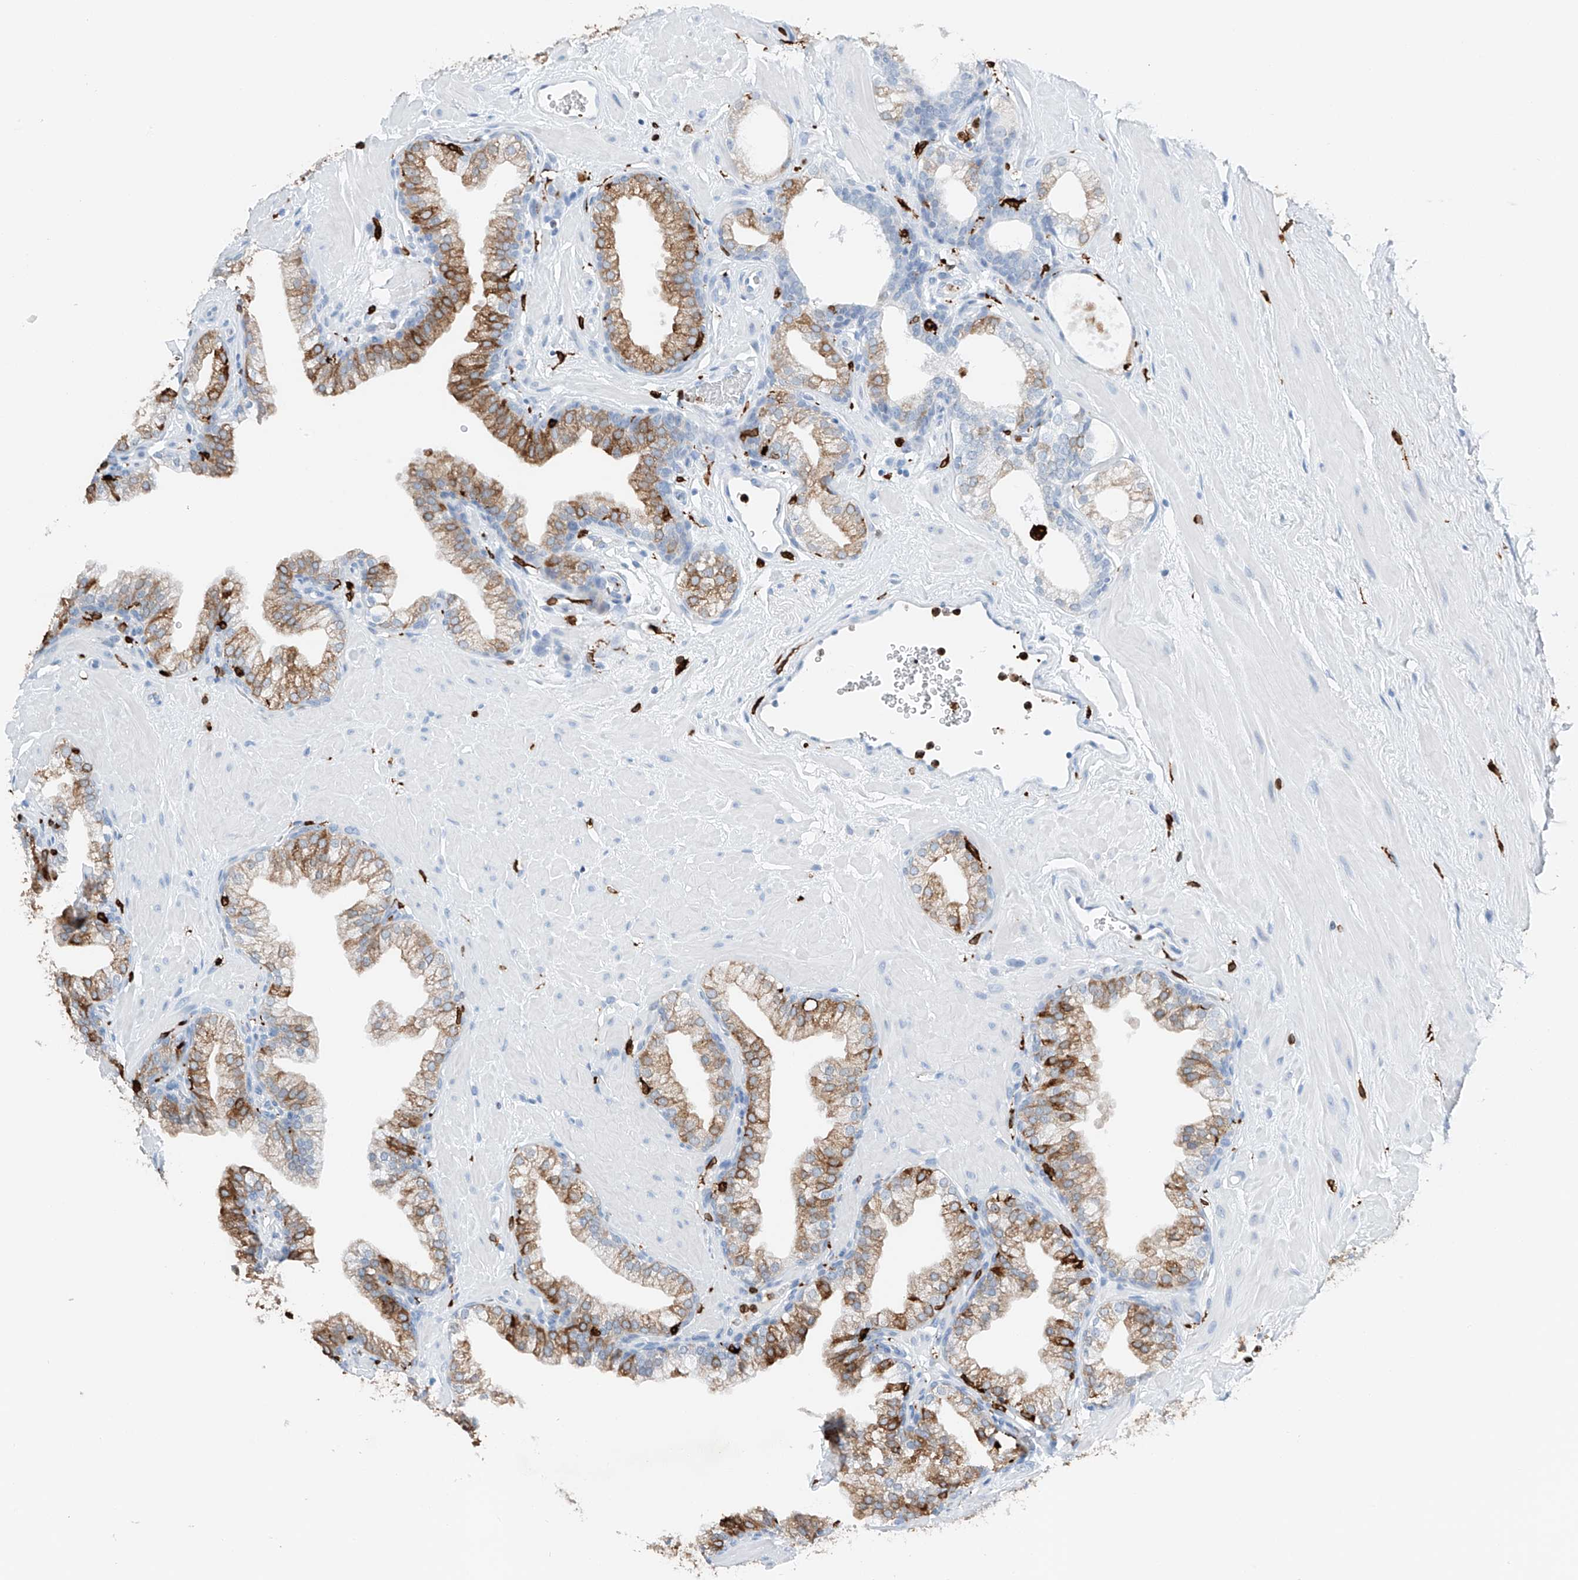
{"staining": {"intensity": "moderate", "quantity": "25%-75%", "location": "cytoplasmic/membranous"}, "tissue": "prostate", "cell_type": "Glandular cells", "image_type": "normal", "snomed": [{"axis": "morphology", "description": "Normal tissue, NOS"}, {"axis": "morphology", "description": "Urothelial carcinoma, Low grade"}, {"axis": "topography", "description": "Urinary bladder"}, {"axis": "topography", "description": "Prostate"}], "caption": "An image showing moderate cytoplasmic/membranous expression in about 25%-75% of glandular cells in normal prostate, as visualized by brown immunohistochemical staining.", "gene": "TBXAS1", "patient": {"sex": "male", "age": 60}}